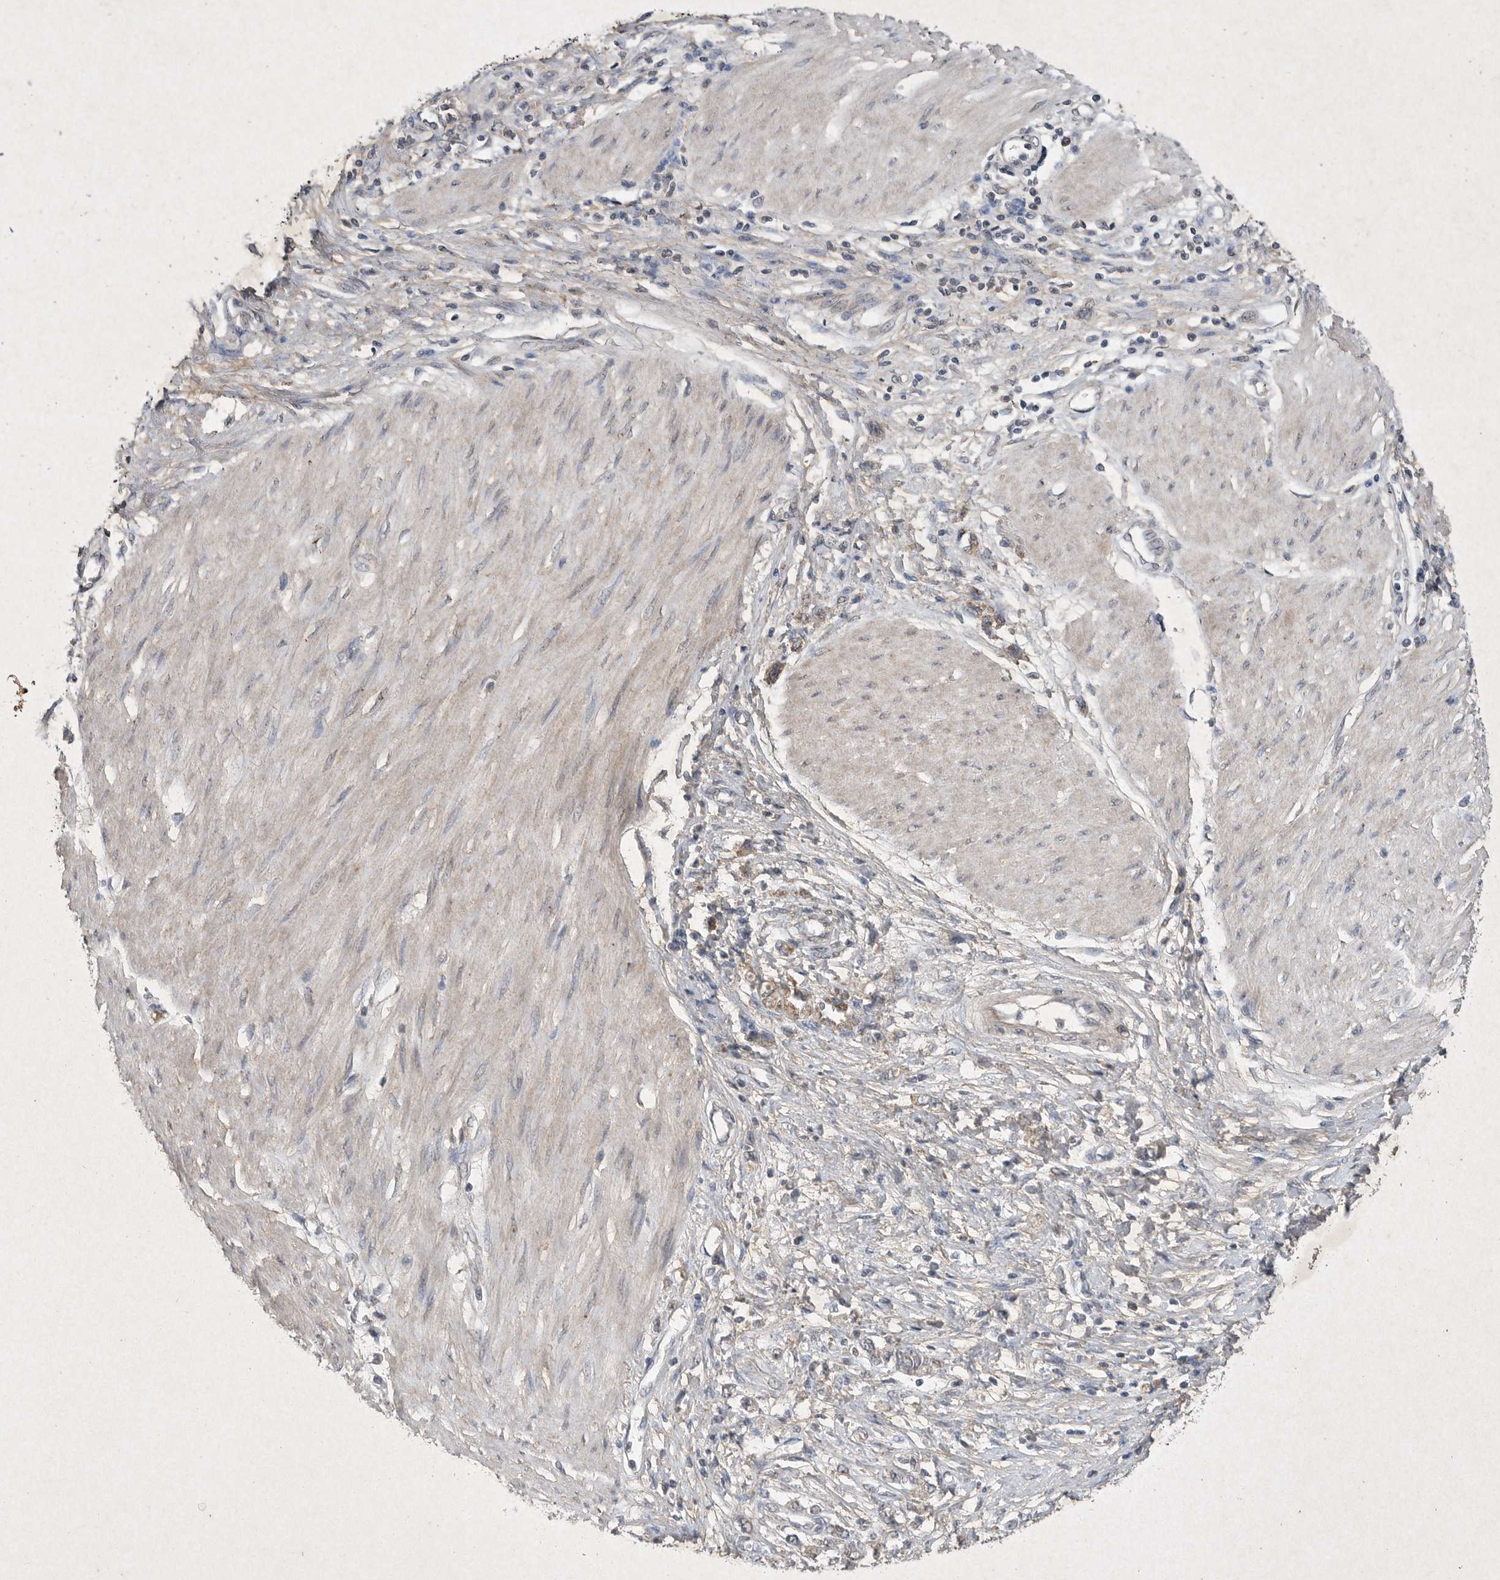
{"staining": {"intensity": "moderate", "quantity": "25%-75%", "location": "cytoplasmic/membranous"}, "tissue": "stomach cancer", "cell_type": "Tumor cells", "image_type": "cancer", "snomed": [{"axis": "morphology", "description": "Adenocarcinoma, NOS"}, {"axis": "topography", "description": "Stomach"}], "caption": "Protein staining of adenocarcinoma (stomach) tissue reveals moderate cytoplasmic/membranous staining in approximately 25%-75% of tumor cells.", "gene": "DDR1", "patient": {"sex": "female", "age": 76}}